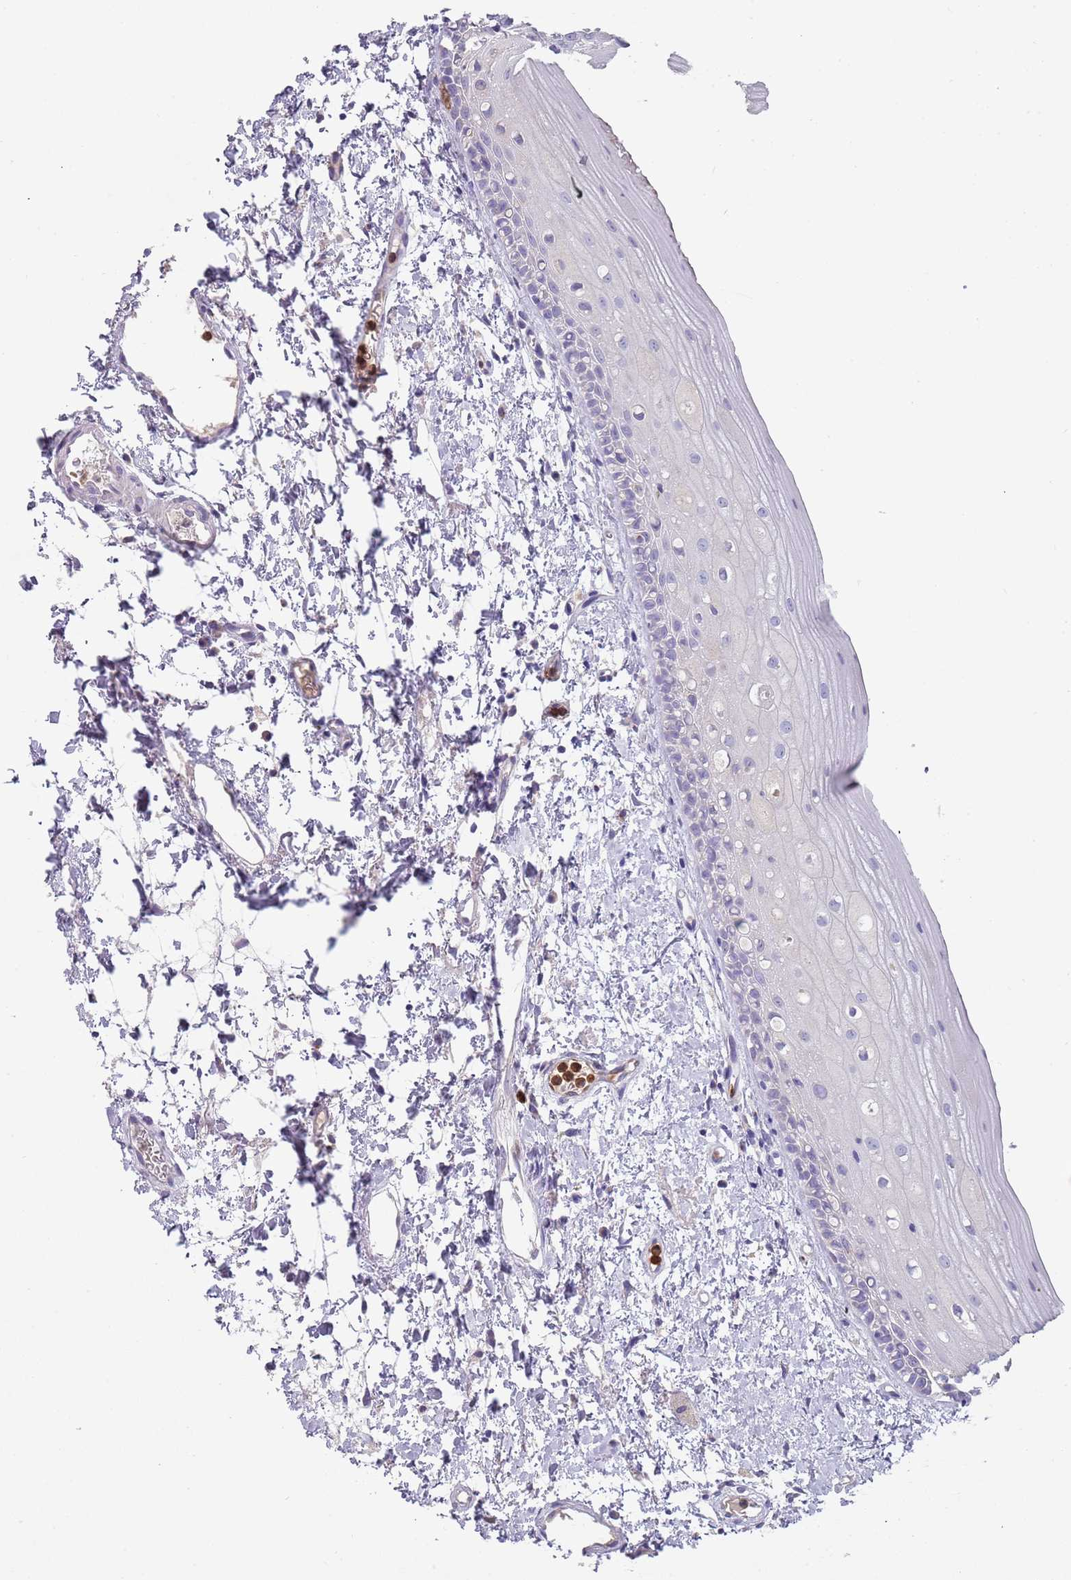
{"staining": {"intensity": "negative", "quantity": "none", "location": "none"}, "tissue": "oral mucosa", "cell_type": "Squamous epithelial cells", "image_type": "normal", "snomed": [{"axis": "morphology", "description": "Normal tissue, NOS"}, {"axis": "topography", "description": "Oral tissue"}], "caption": "High power microscopy image of an immunohistochemistry image of benign oral mucosa, revealing no significant expression in squamous epithelial cells.", "gene": "TMEM251", "patient": {"sex": "female", "age": 76}}